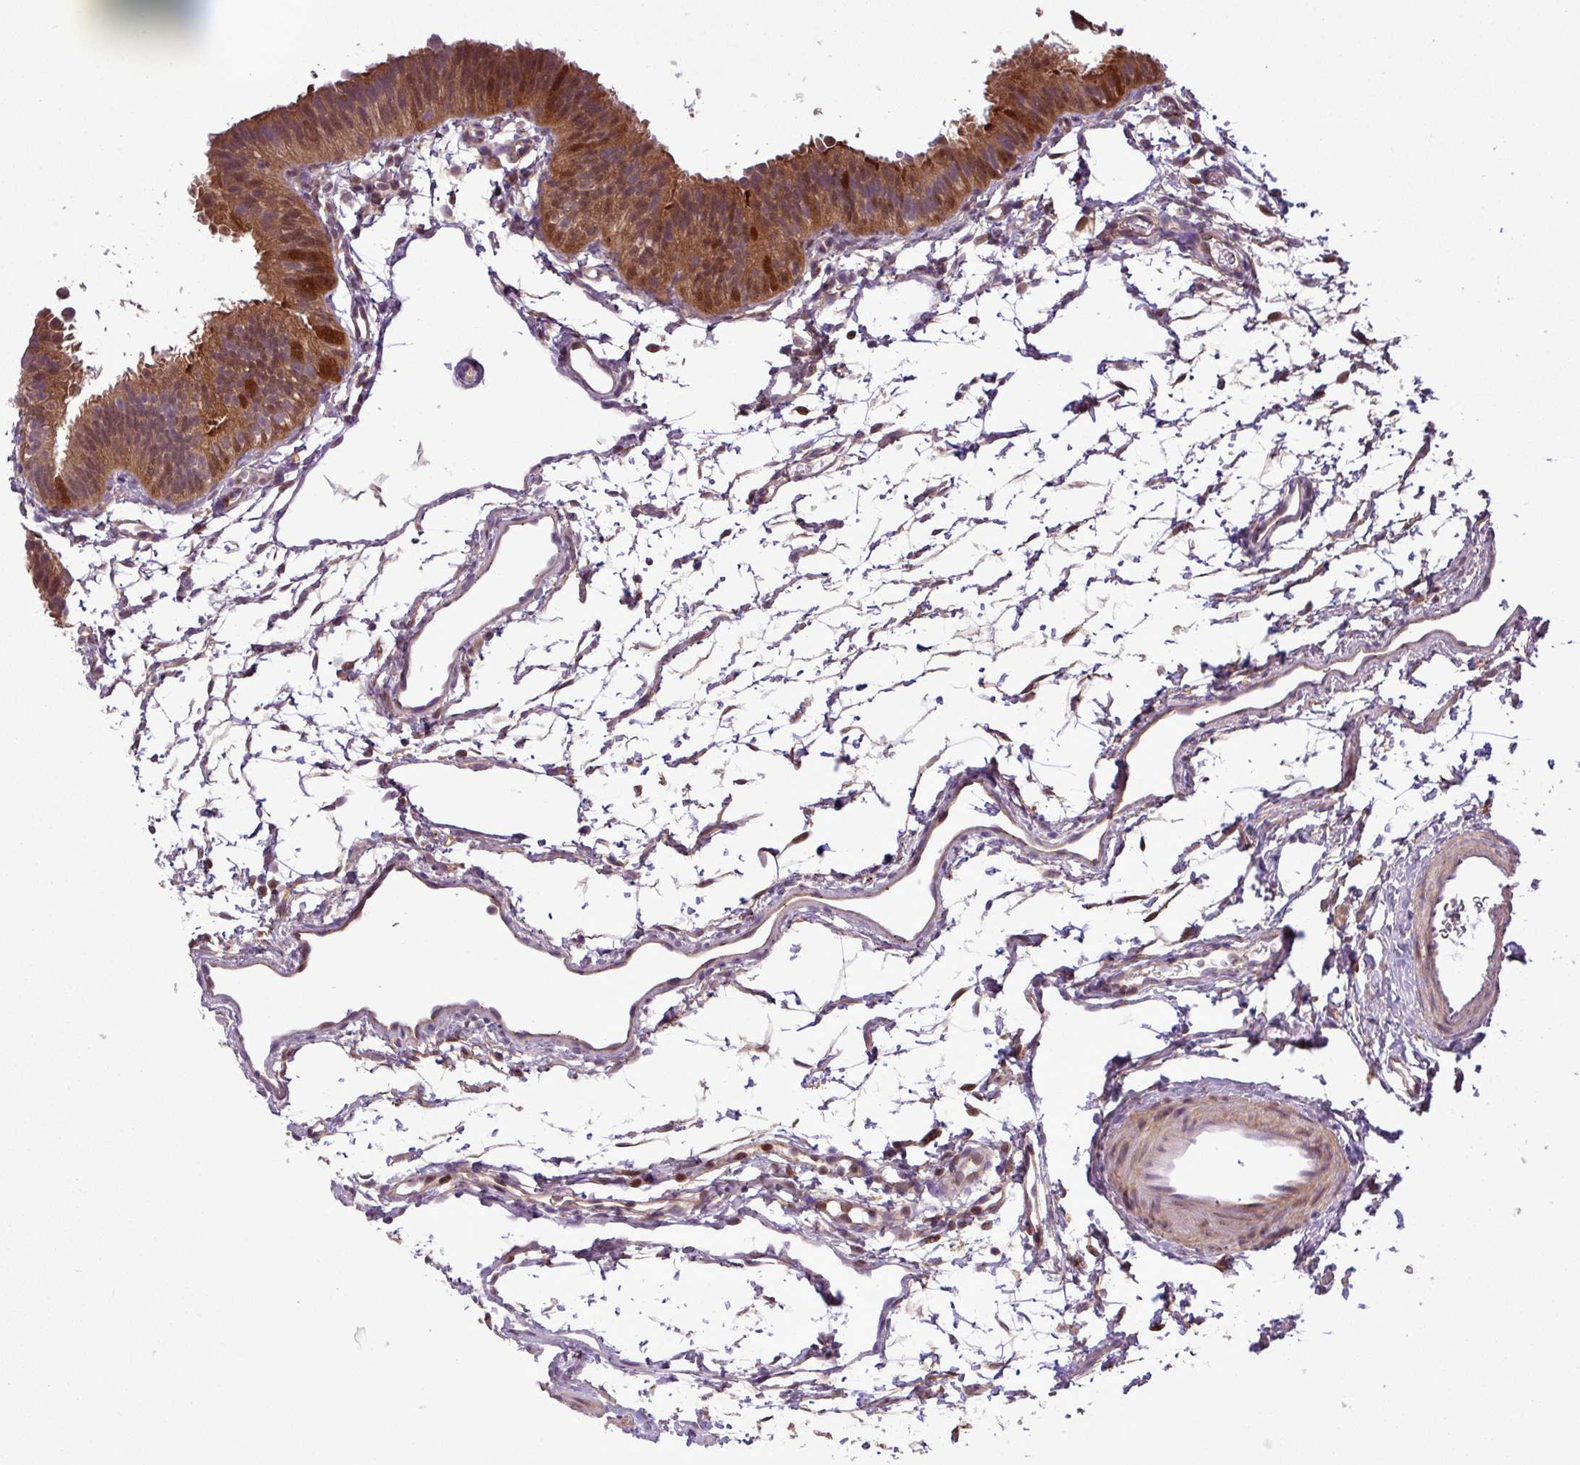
{"staining": {"intensity": "moderate", "quantity": ">75%", "location": "cytoplasmic/membranous,nuclear"}, "tissue": "fallopian tube", "cell_type": "Glandular cells", "image_type": "normal", "snomed": [{"axis": "morphology", "description": "Normal tissue, NOS"}, {"axis": "topography", "description": "Fallopian tube"}], "caption": "A brown stain highlights moderate cytoplasmic/membranous,nuclear positivity of a protein in glandular cells of normal fallopian tube.", "gene": "CARHSP1", "patient": {"sex": "female", "age": 35}}